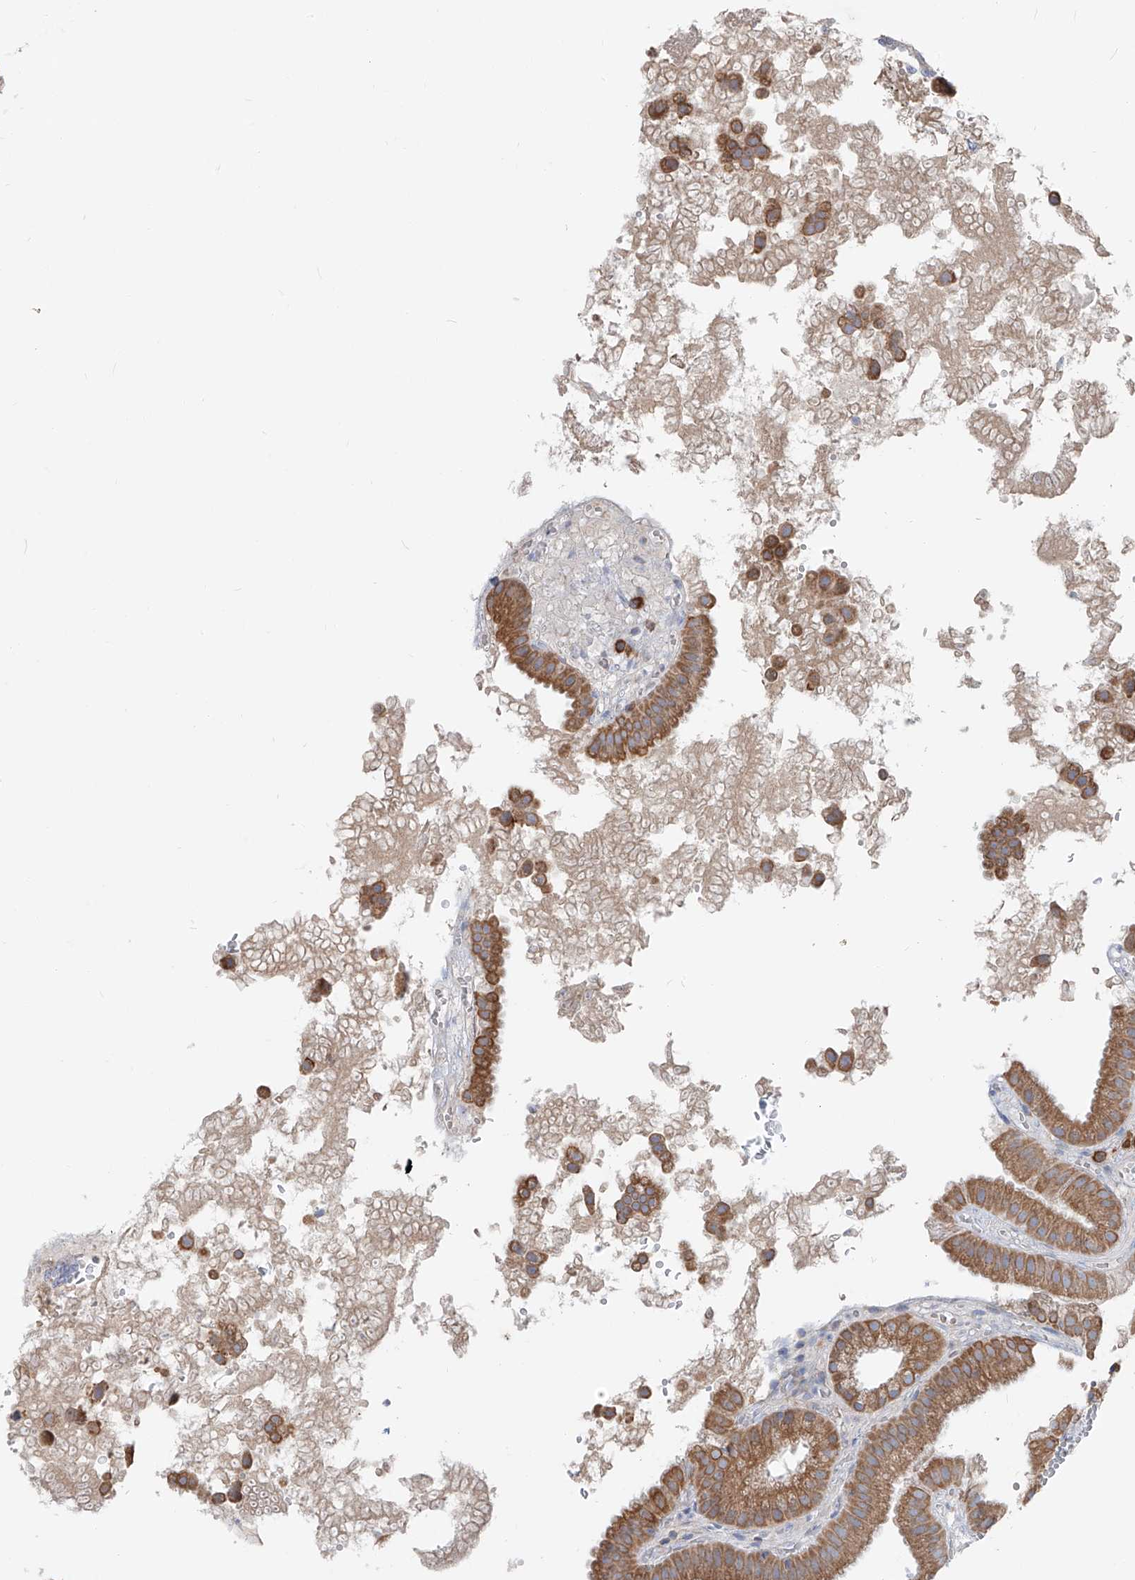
{"staining": {"intensity": "moderate", "quantity": ">75%", "location": "cytoplasmic/membranous"}, "tissue": "gallbladder", "cell_type": "Glandular cells", "image_type": "normal", "snomed": [{"axis": "morphology", "description": "Normal tissue, NOS"}, {"axis": "topography", "description": "Gallbladder"}], "caption": "A medium amount of moderate cytoplasmic/membranous staining is seen in approximately >75% of glandular cells in benign gallbladder.", "gene": "UFL1", "patient": {"sex": "female", "age": 30}}